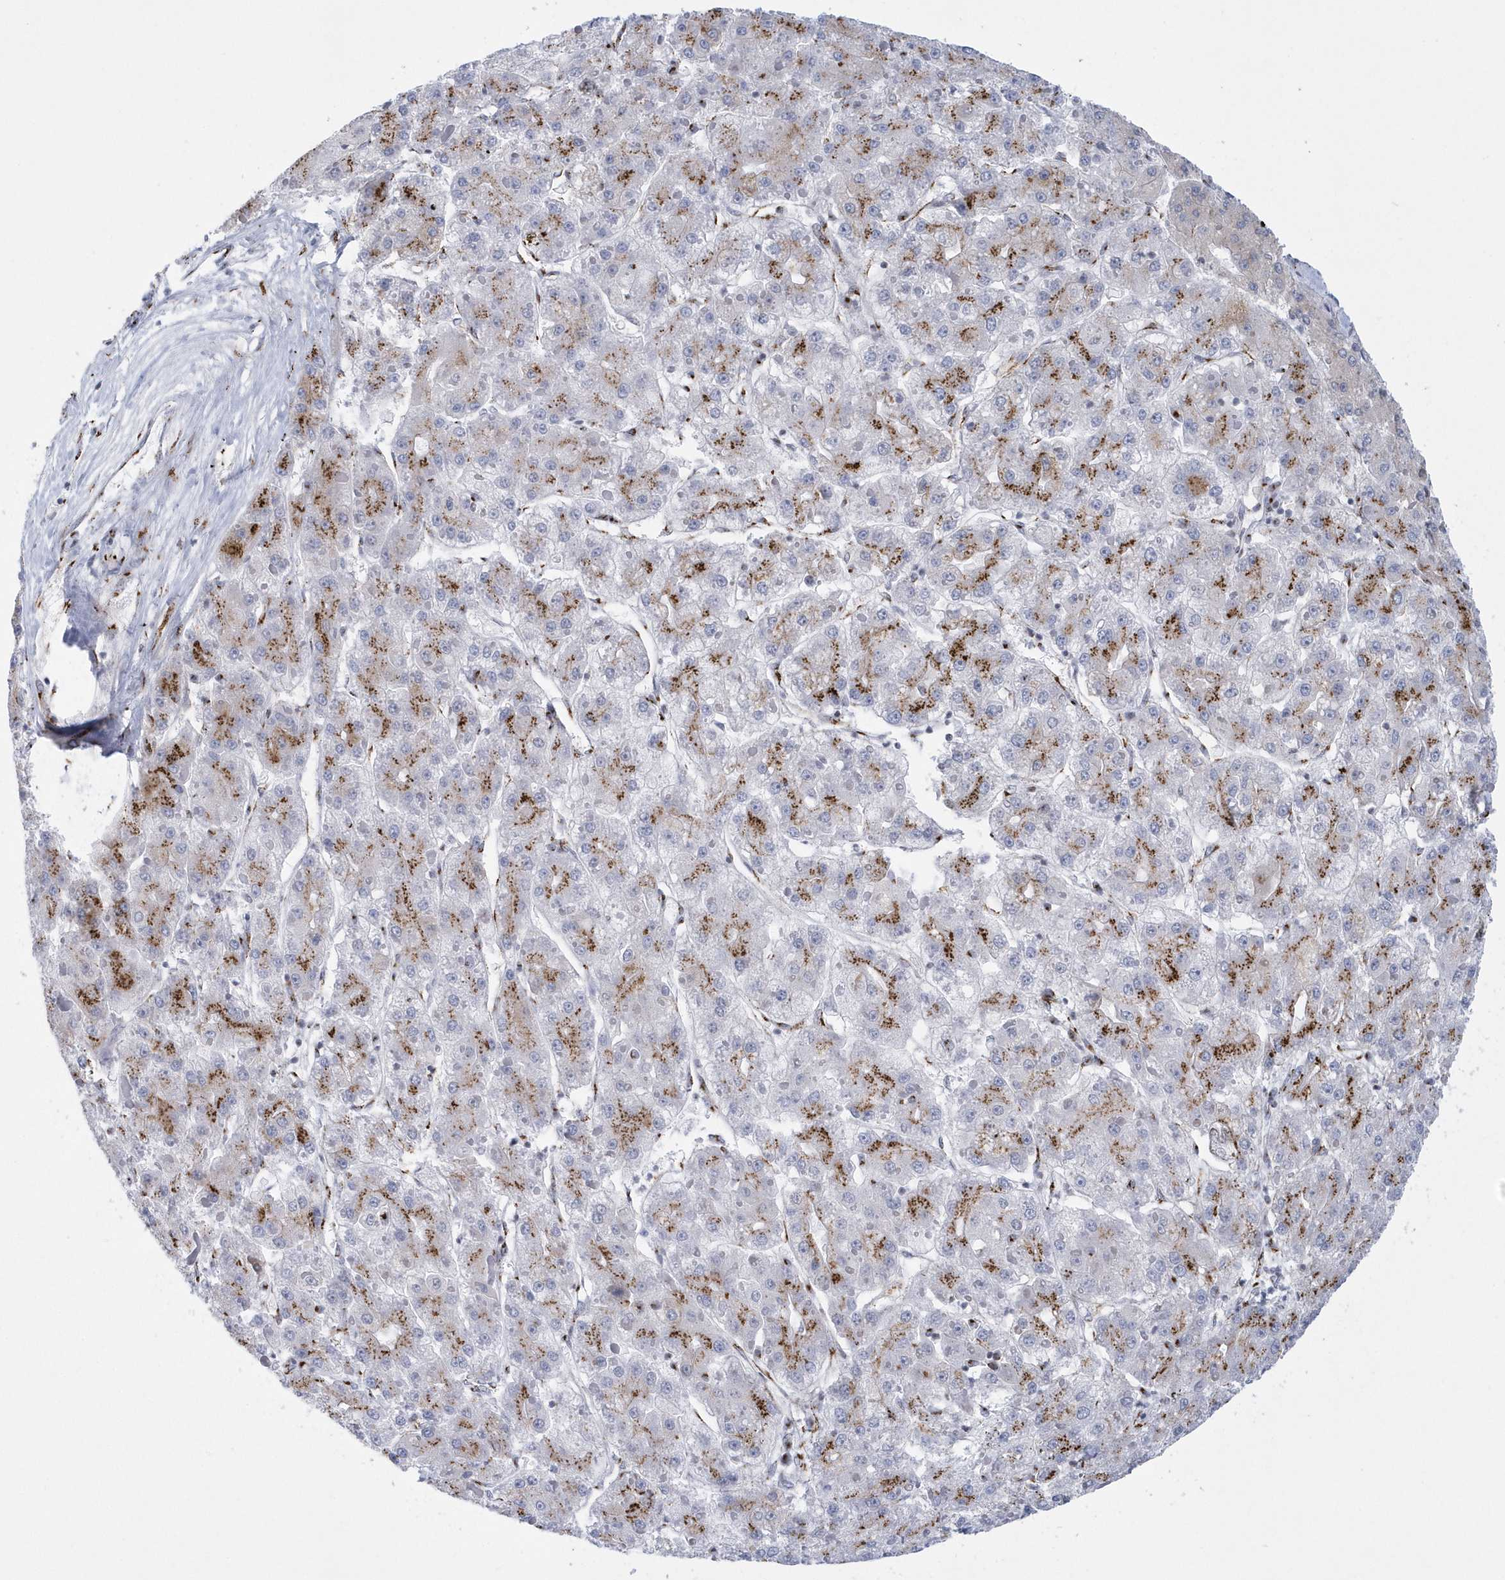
{"staining": {"intensity": "moderate", "quantity": "25%-75%", "location": "cytoplasmic/membranous"}, "tissue": "liver cancer", "cell_type": "Tumor cells", "image_type": "cancer", "snomed": [{"axis": "morphology", "description": "Carcinoma, Hepatocellular, NOS"}, {"axis": "topography", "description": "Liver"}], "caption": "High-magnification brightfield microscopy of liver hepatocellular carcinoma stained with DAB (brown) and counterstained with hematoxylin (blue). tumor cells exhibit moderate cytoplasmic/membranous positivity is identified in approximately25%-75% of cells. Immunohistochemistry stains the protein of interest in brown and the nuclei are stained blue.", "gene": "SLX9", "patient": {"sex": "female", "age": 73}}